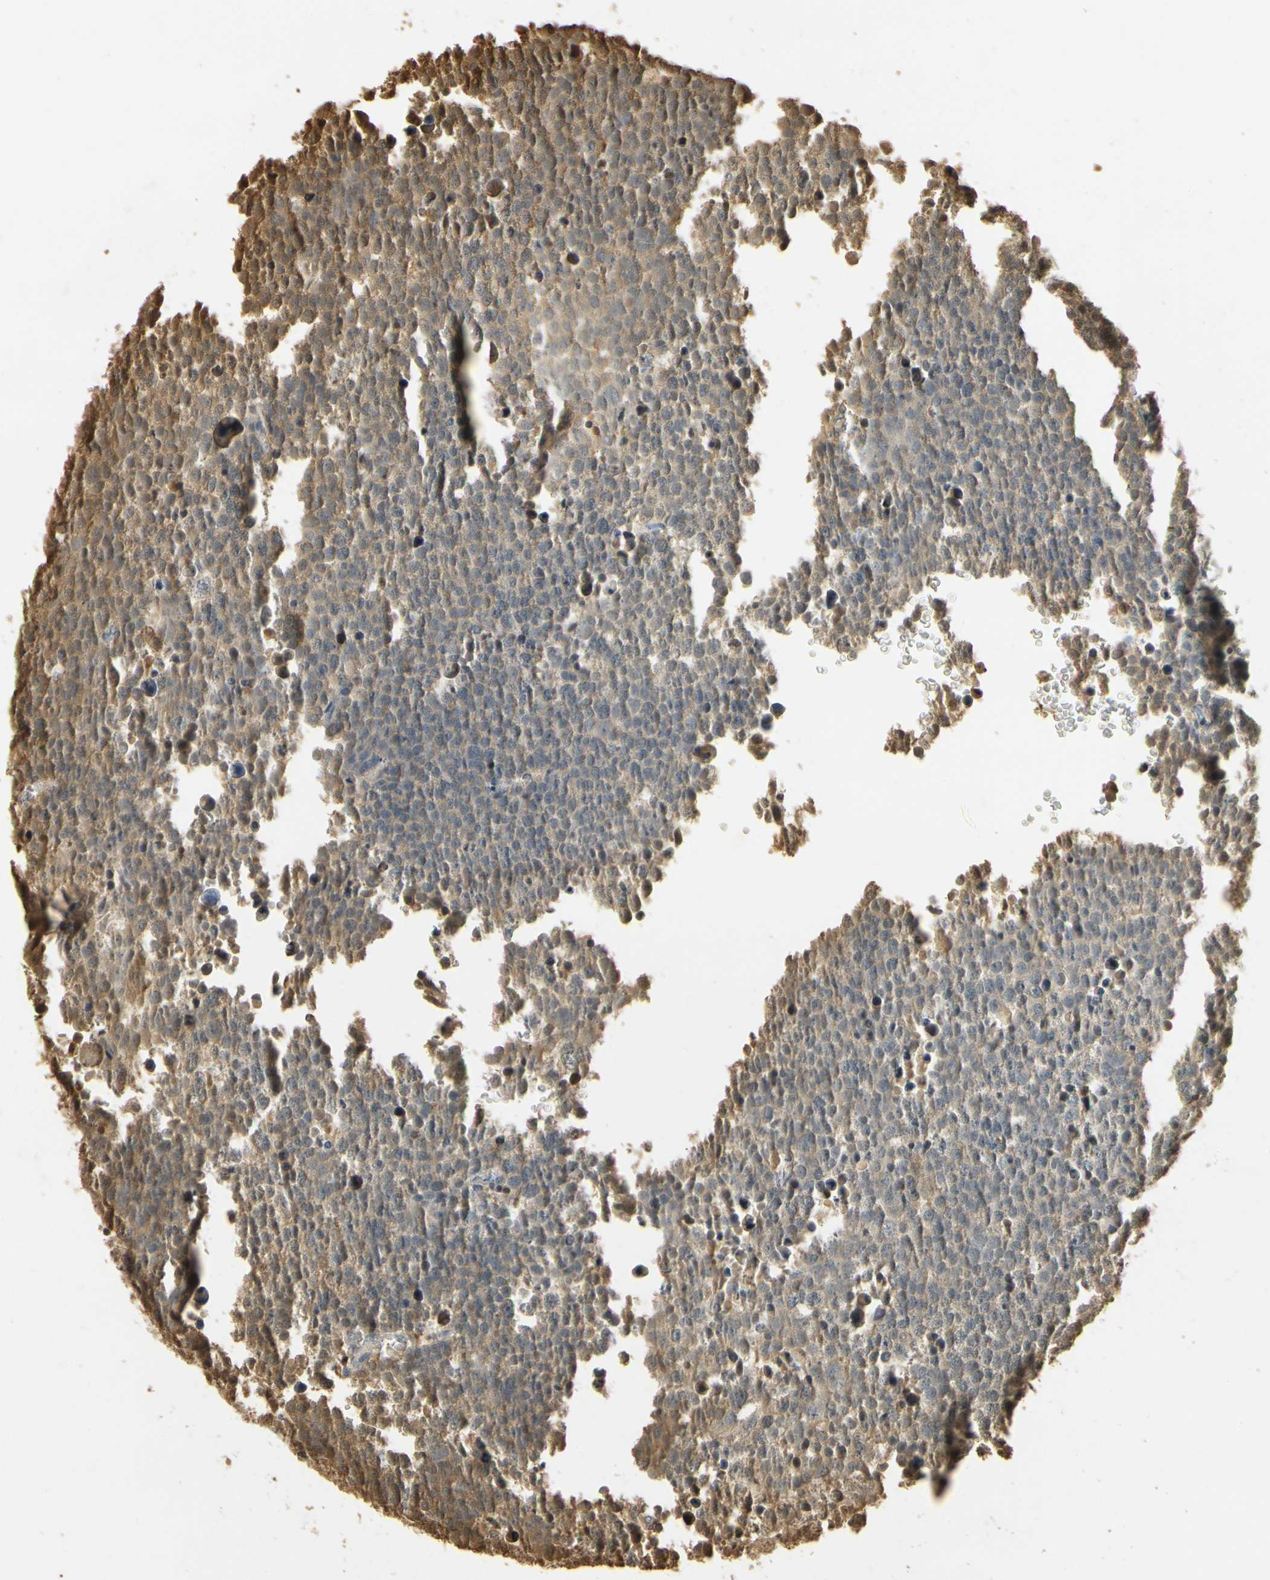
{"staining": {"intensity": "moderate", "quantity": ">75%", "location": "cytoplasmic/membranous"}, "tissue": "testis cancer", "cell_type": "Tumor cells", "image_type": "cancer", "snomed": [{"axis": "morphology", "description": "Seminoma, NOS"}, {"axis": "topography", "description": "Testis"}], "caption": "Brown immunohistochemical staining in human testis cancer (seminoma) exhibits moderate cytoplasmic/membranous positivity in approximately >75% of tumor cells. (DAB (3,3'-diaminobenzidine) IHC, brown staining for protein, blue staining for nuclei).", "gene": "SOD1", "patient": {"sex": "male", "age": 71}}